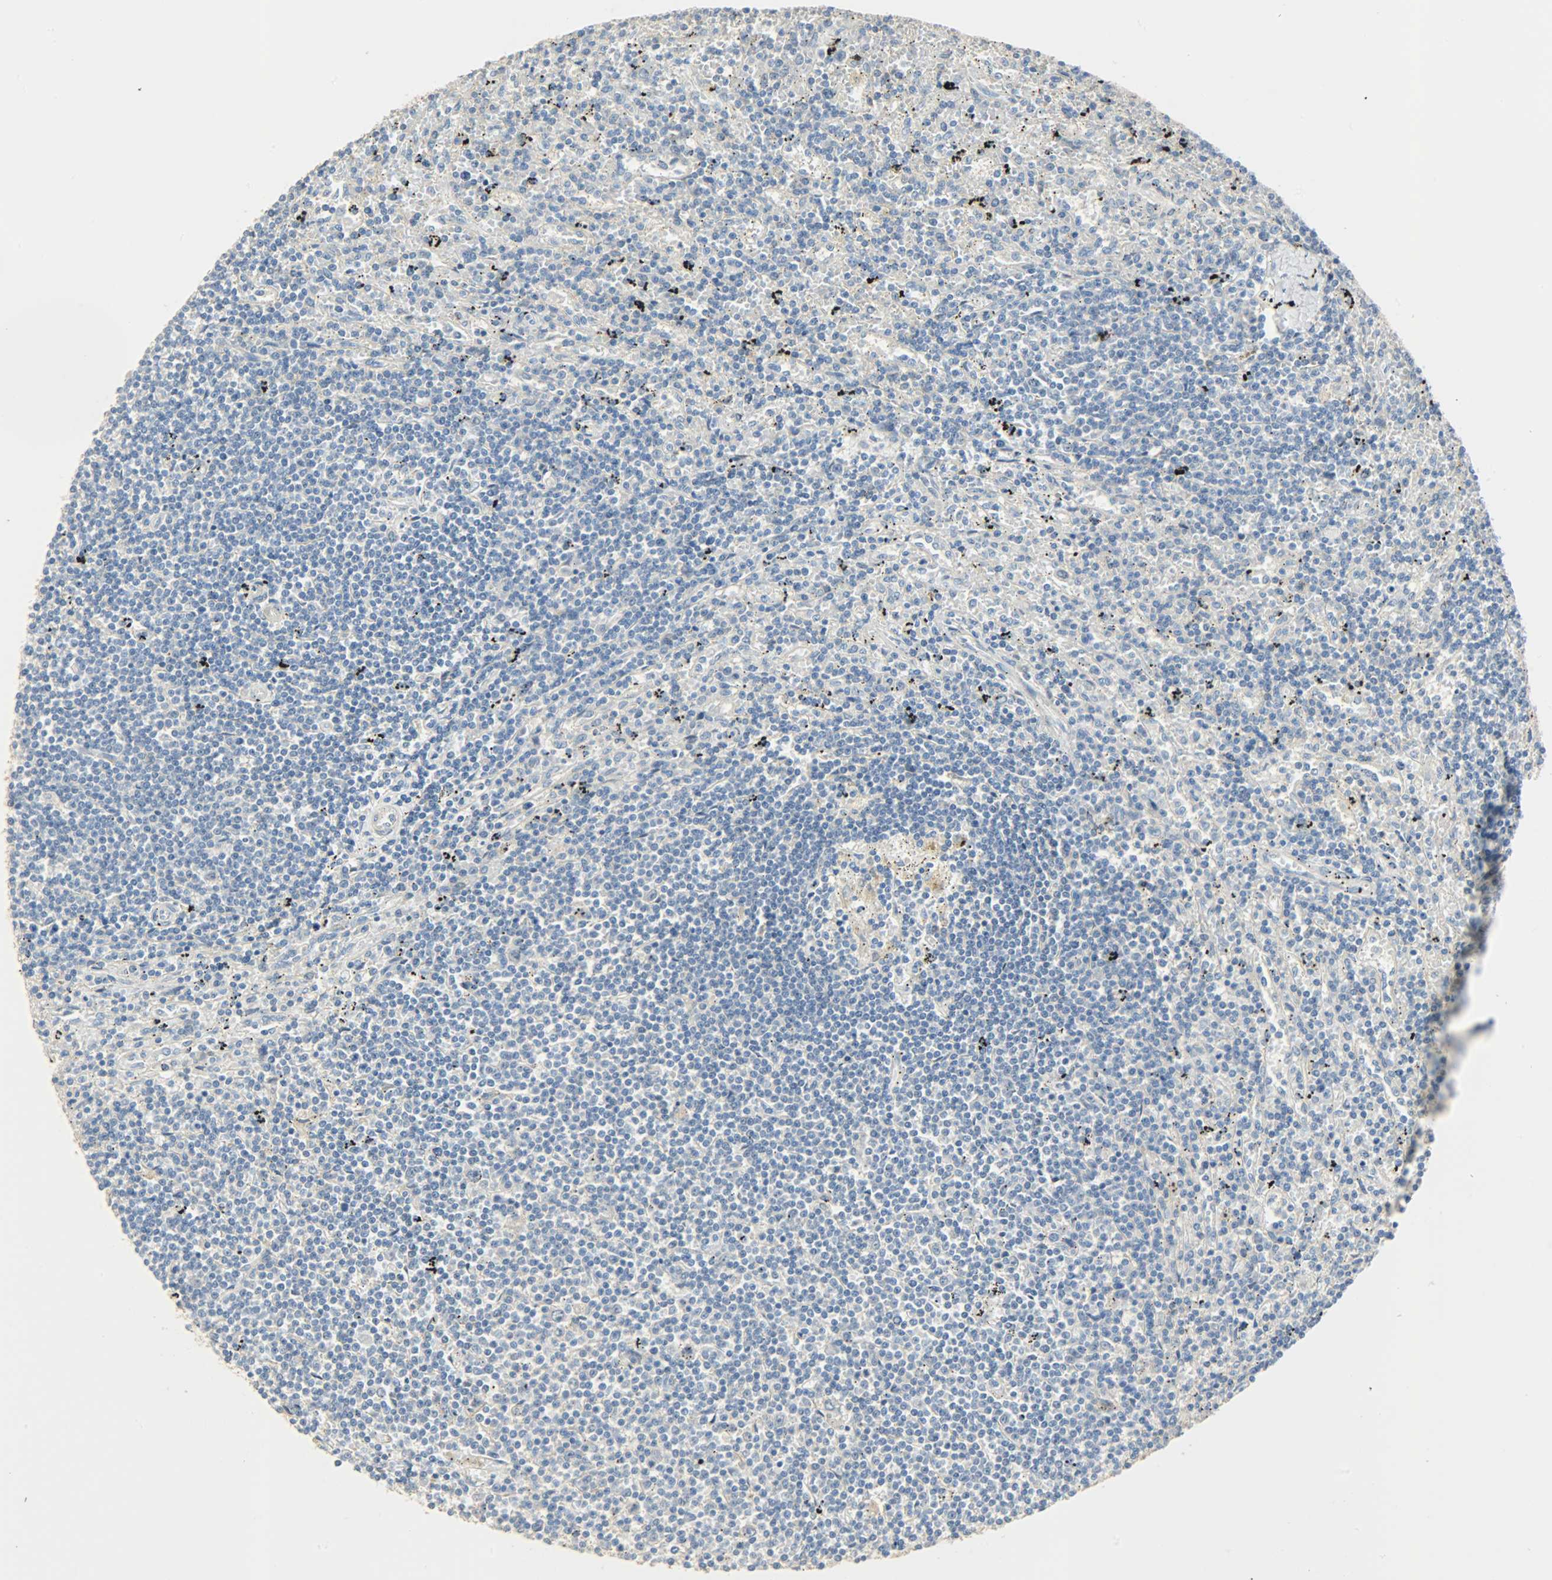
{"staining": {"intensity": "negative", "quantity": "none", "location": "none"}, "tissue": "lymphoma", "cell_type": "Tumor cells", "image_type": "cancer", "snomed": [{"axis": "morphology", "description": "Malignant lymphoma, non-Hodgkin's type, Low grade"}, {"axis": "topography", "description": "Spleen"}], "caption": "DAB immunohistochemical staining of malignant lymphoma, non-Hodgkin's type (low-grade) displays no significant expression in tumor cells. (IHC, brightfield microscopy, high magnification).", "gene": "USP13", "patient": {"sex": "male", "age": 76}}